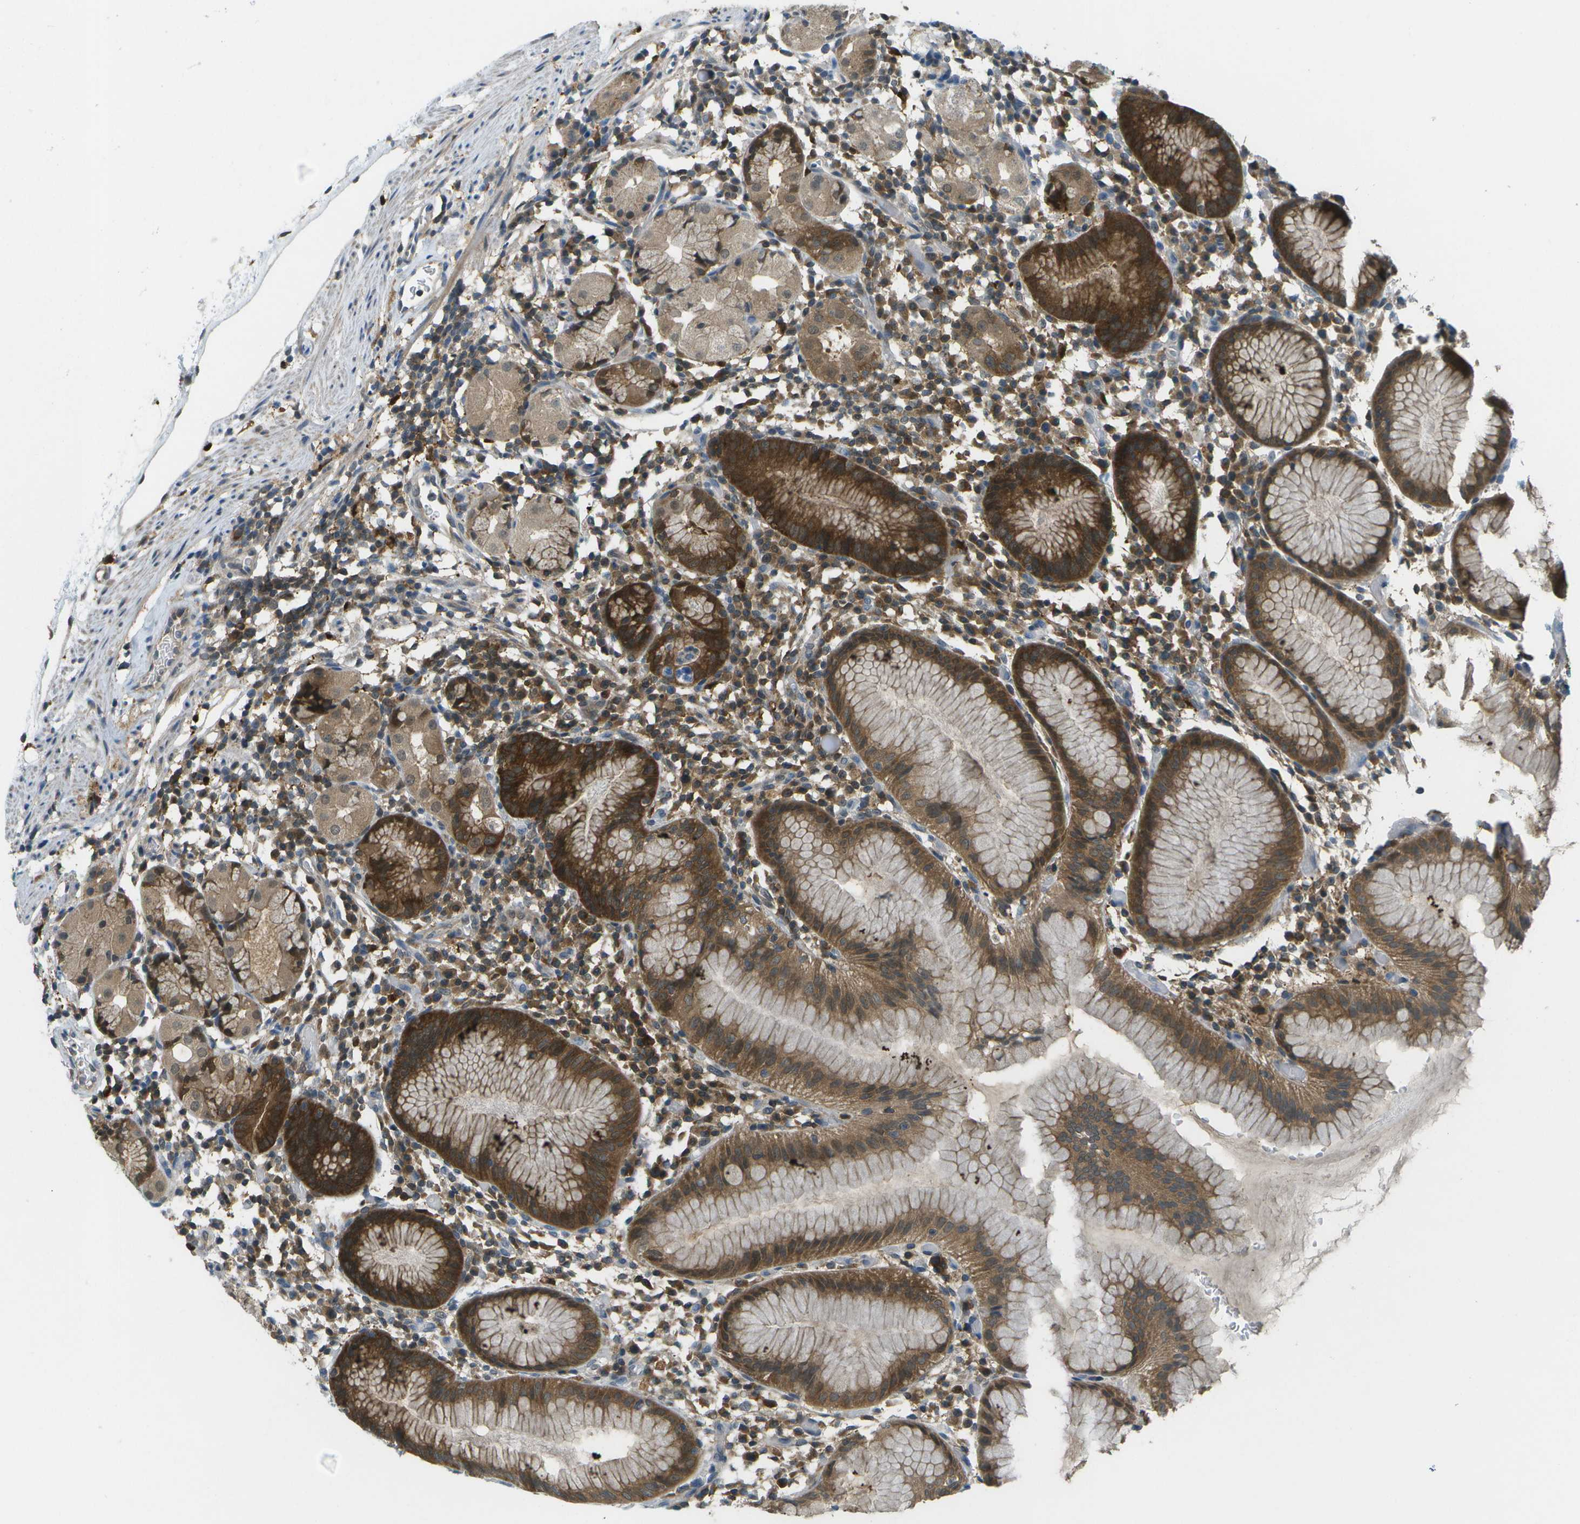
{"staining": {"intensity": "strong", "quantity": "25%-75%", "location": "cytoplasmic/membranous"}, "tissue": "stomach", "cell_type": "Glandular cells", "image_type": "normal", "snomed": [{"axis": "morphology", "description": "Normal tissue, NOS"}, {"axis": "topography", "description": "Stomach"}, {"axis": "topography", "description": "Stomach, lower"}], "caption": "An immunohistochemistry (IHC) photomicrograph of benign tissue is shown. Protein staining in brown labels strong cytoplasmic/membranous positivity in stomach within glandular cells. The protein is shown in brown color, while the nuclei are stained blue.", "gene": "CDH23", "patient": {"sex": "female", "age": 75}}